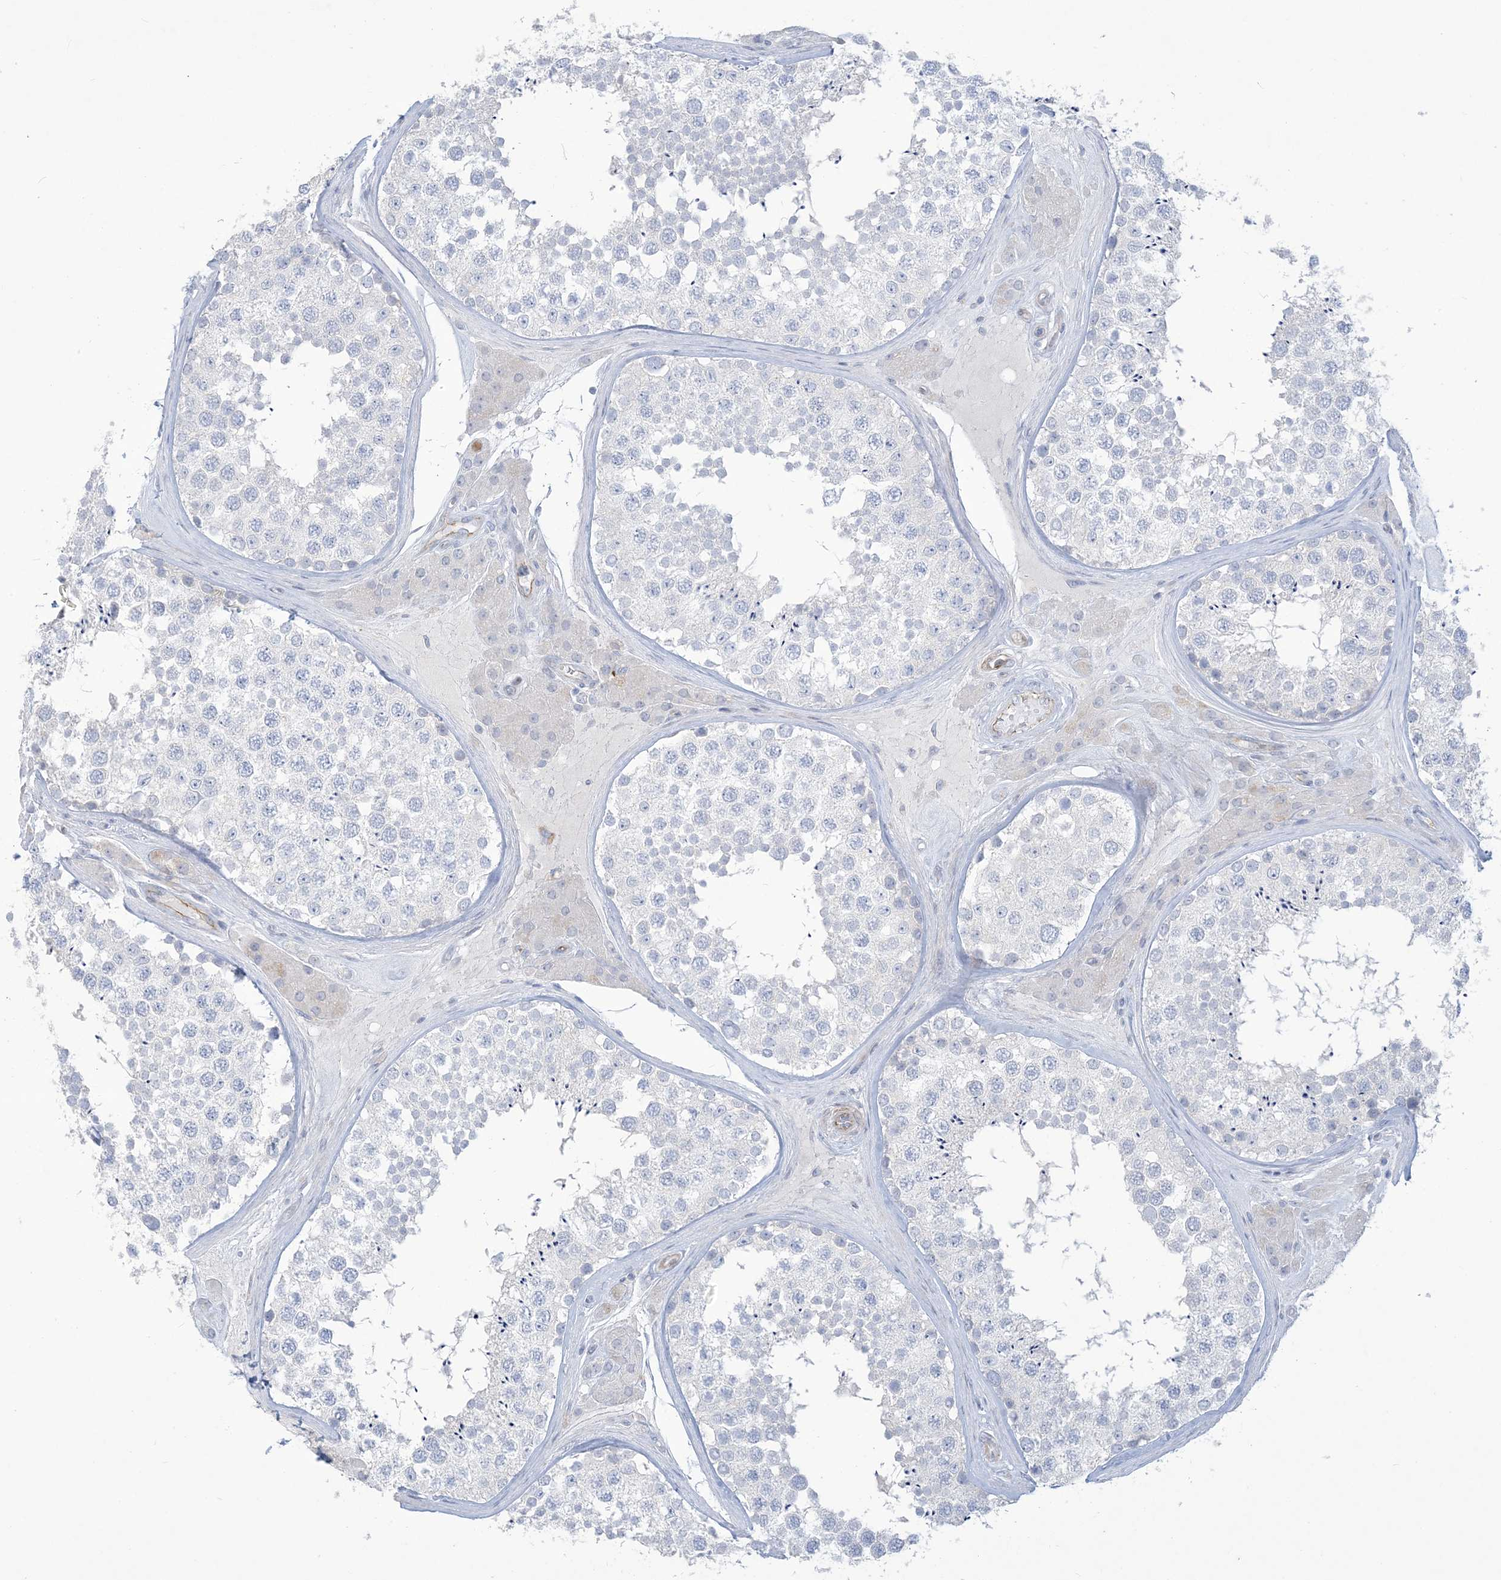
{"staining": {"intensity": "negative", "quantity": "none", "location": "none"}, "tissue": "testis", "cell_type": "Cells in seminiferous ducts", "image_type": "normal", "snomed": [{"axis": "morphology", "description": "Normal tissue, NOS"}, {"axis": "topography", "description": "Testis"}], "caption": "This is an immunohistochemistry image of unremarkable human testis. There is no expression in cells in seminiferous ducts.", "gene": "B3GNT7", "patient": {"sex": "male", "age": 46}}